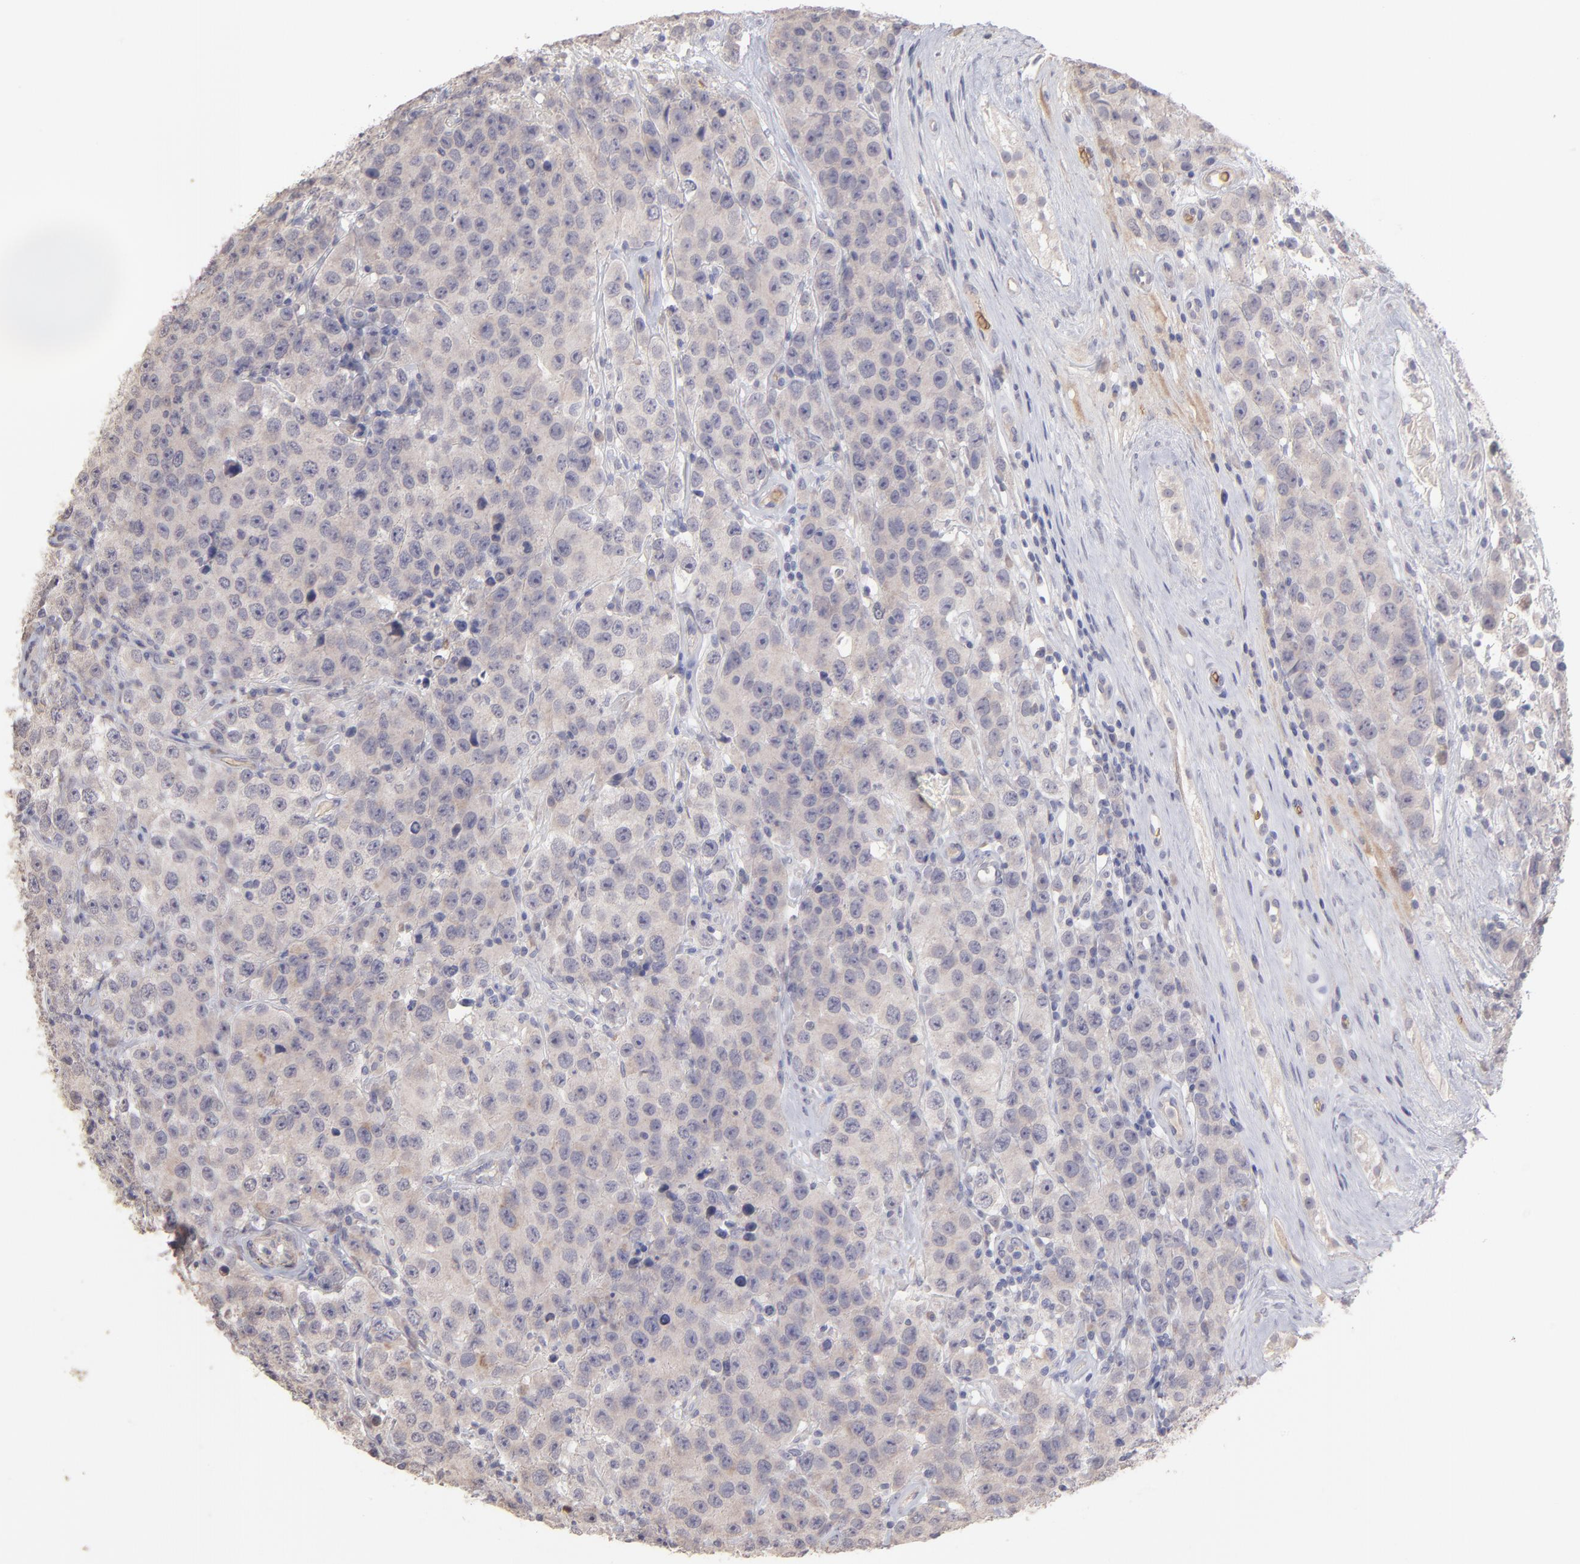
{"staining": {"intensity": "weak", "quantity": ">75%", "location": "cytoplasmic/membranous"}, "tissue": "testis cancer", "cell_type": "Tumor cells", "image_type": "cancer", "snomed": [{"axis": "morphology", "description": "Seminoma, NOS"}, {"axis": "topography", "description": "Testis"}], "caption": "DAB immunohistochemical staining of human seminoma (testis) shows weak cytoplasmic/membranous protein expression in approximately >75% of tumor cells.", "gene": "F13B", "patient": {"sex": "male", "age": 52}}